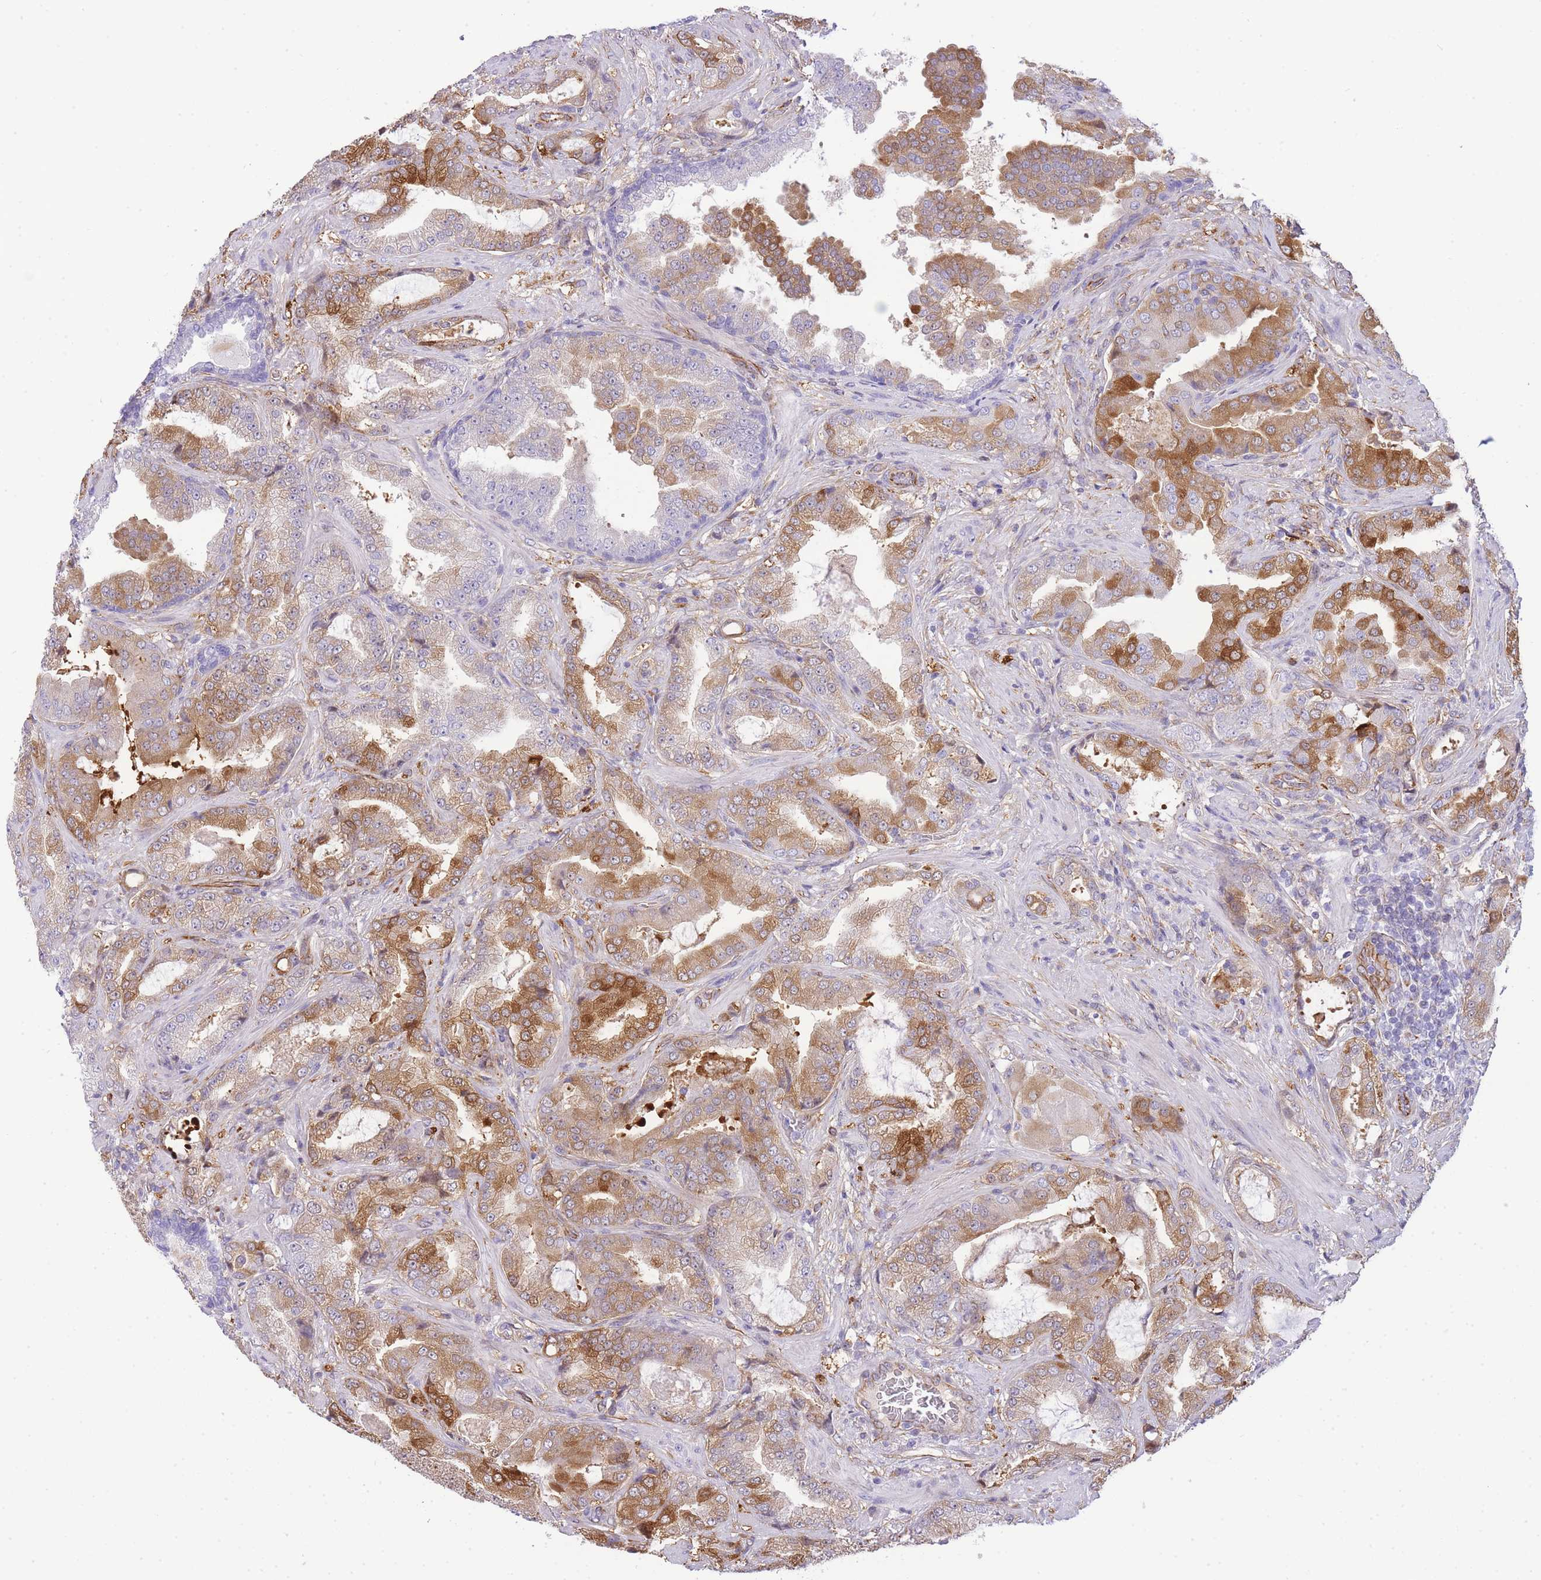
{"staining": {"intensity": "moderate", "quantity": ">75%", "location": "cytoplasmic/membranous"}, "tissue": "prostate cancer", "cell_type": "Tumor cells", "image_type": "cancer", "snomed": [{"axis": "morphology", "description": "Adenocarcinoma, High grade"}, {"axis": "topography", "description": "Prostate"}], "caption": "Protein staining by IHC reveals moderate cytoplasmic/membranous staining in about >75% of tumor cells in prostate cancer. The staining is performed using DAB brown chromogen to label protein expression. The nuclei are counter-stained blue using hematoxylin.", "gene": "ECPAS", "patient": {"sex": "male", "age": 68}}